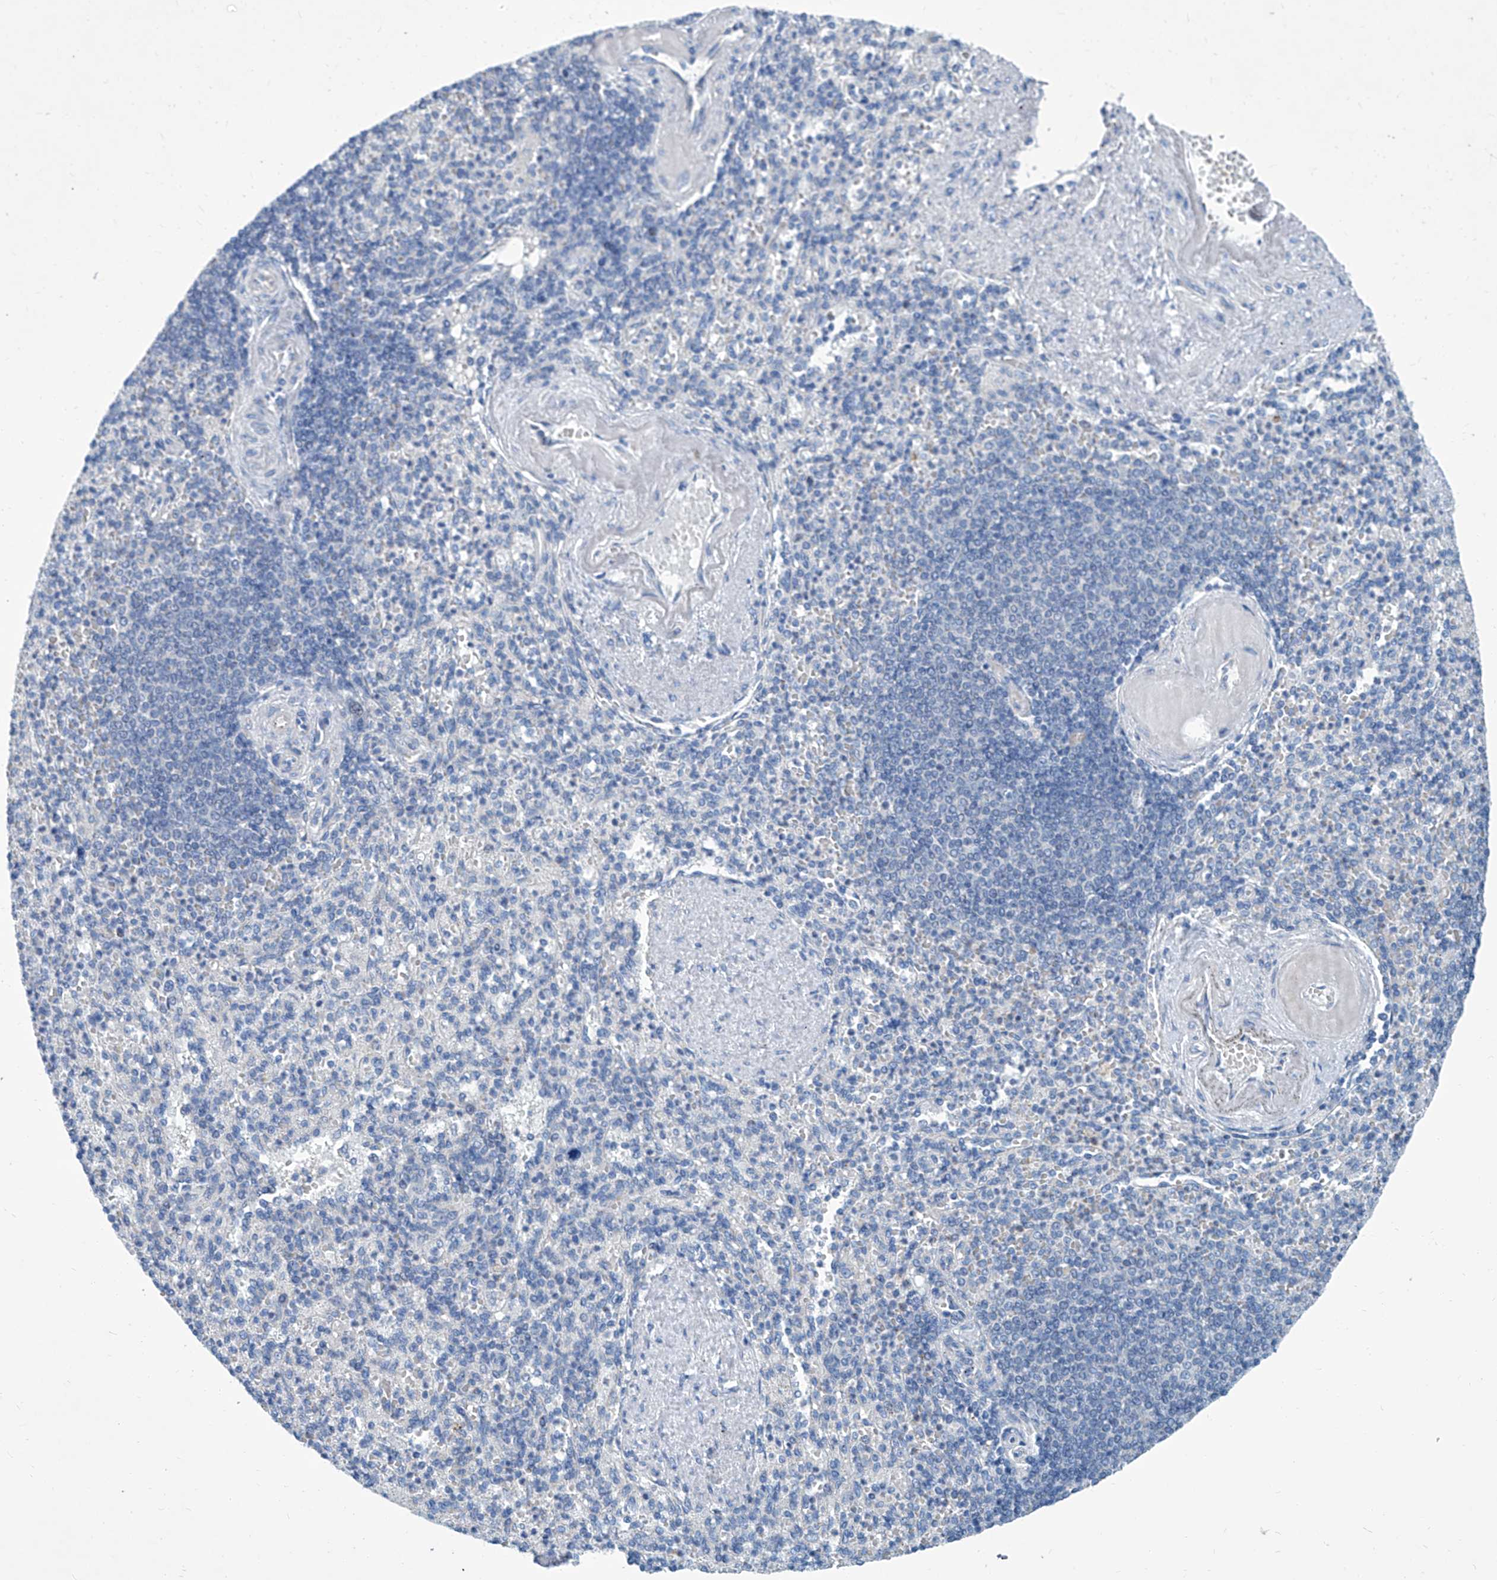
{"staining": {"intensity": "negative", "quantity": "none", "location": "none"}, "tissue": "spleen", "cell_type": "Cells in red pulp", "image_type": "normal", "snomed": [{"axis": "morphology", "description": "Normal tissue, NOS"}, {"axis": "topography", "description": "Spleen"}], "caption": "High magnification brightfield microscopy of unremarkable spleen stained with DAB (brown) and counterstained with hematoxylin (blue): cells in red pulp show no significant staining. Nuclei are stained in blue.", "gene": "ZNF519", "patient": {"sex": "female", "age": 74}}